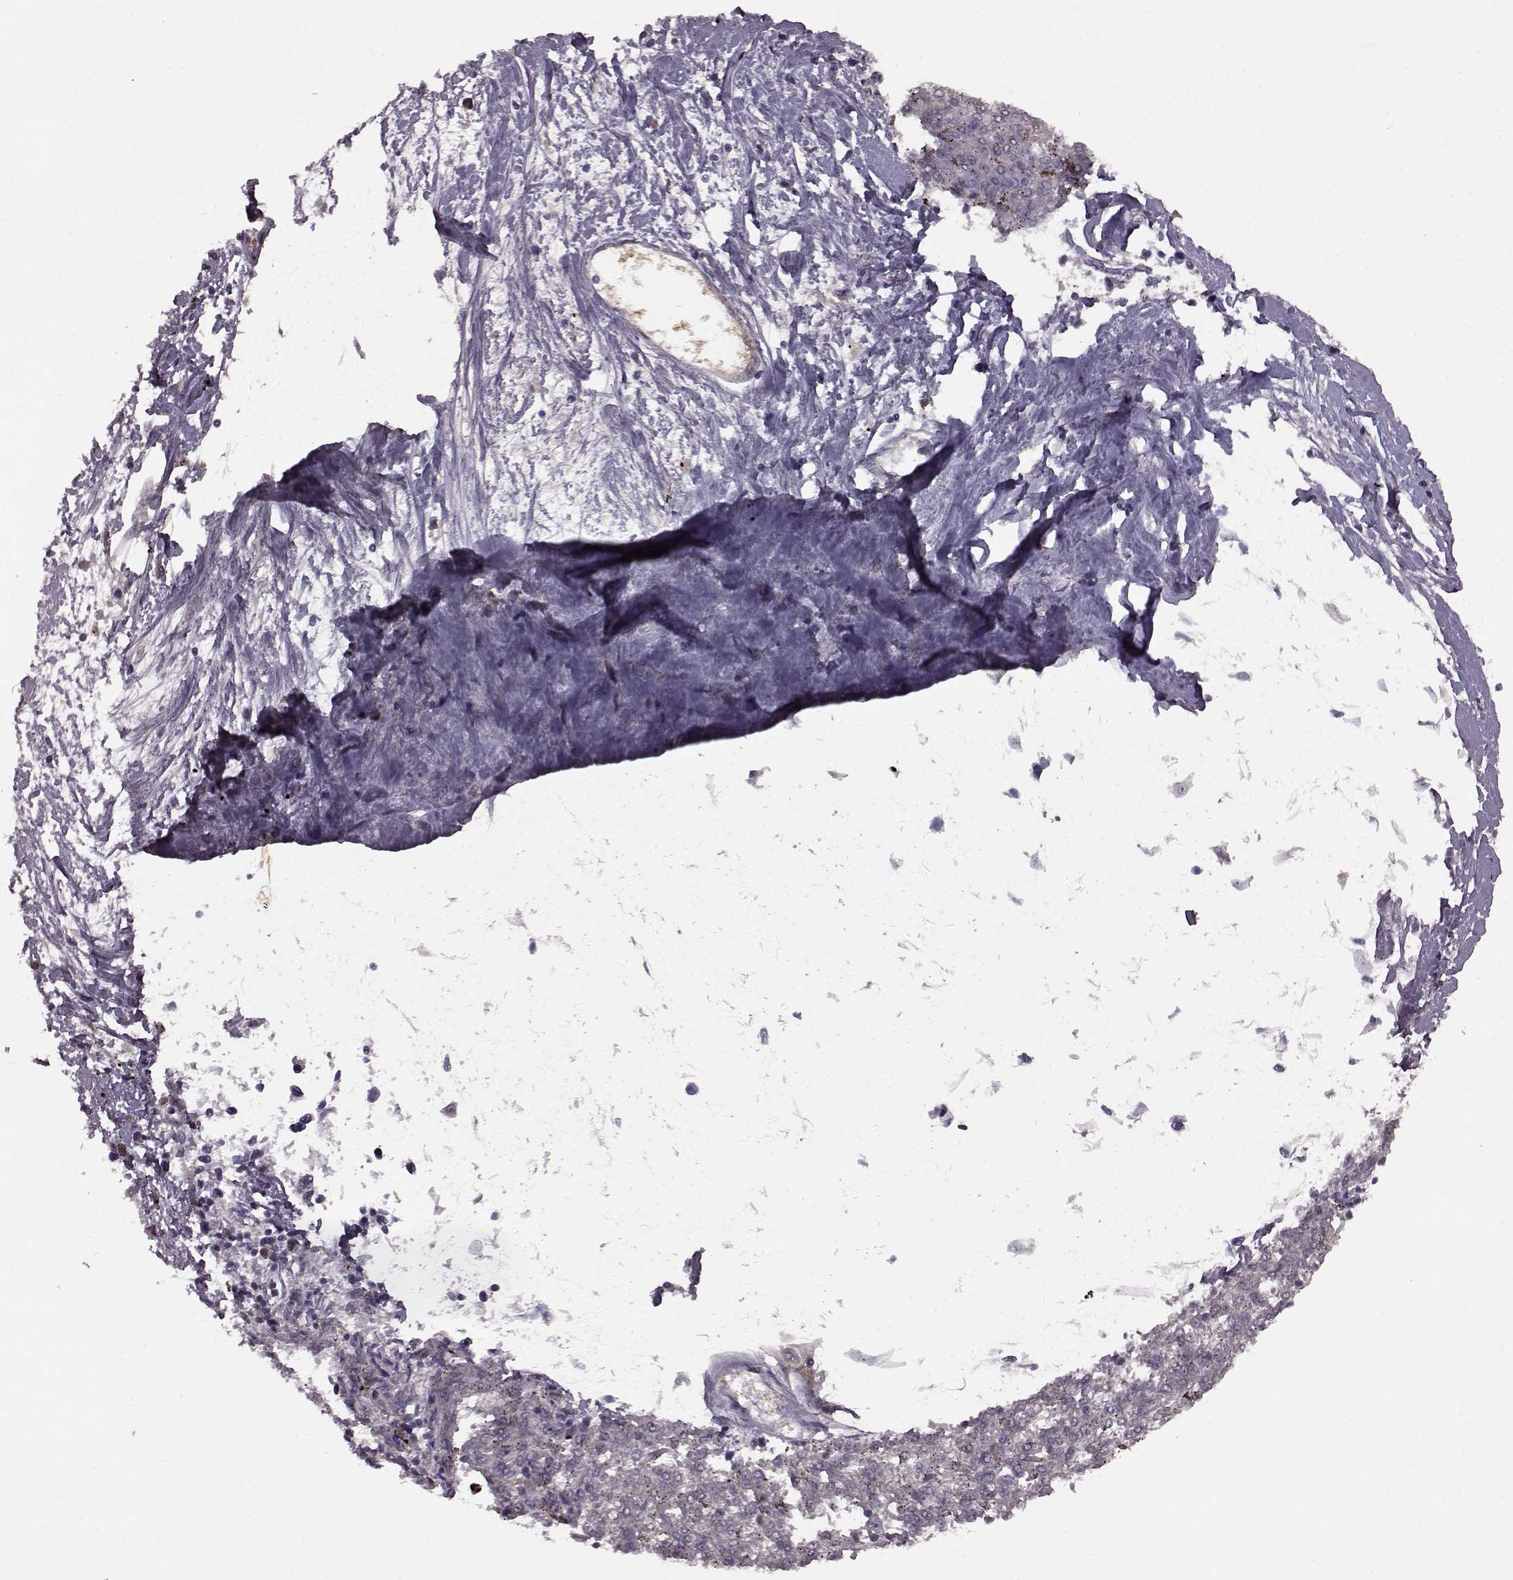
{"staining": {"intensity": "weak", "quantity": "25%-75%", "location": "cytoplasmic/membranous,nuclear"}, "tissue": "melanoma", "cell_type": "Tumor cells", "image_type": "cancer", "snomed": [{"axis": "morphology", "description": "Malignant melanoma, NOS"}, {"axis": "topography", "description": "Skin"}], "caption": "A photomicrograph of human malignant melanoma stained for a protein shows weak cytoplasmic/membranous and nuclear brown staining in tumor cells.", "gene": "PROP1", "patient": {"sex": "female", "age": 72}}